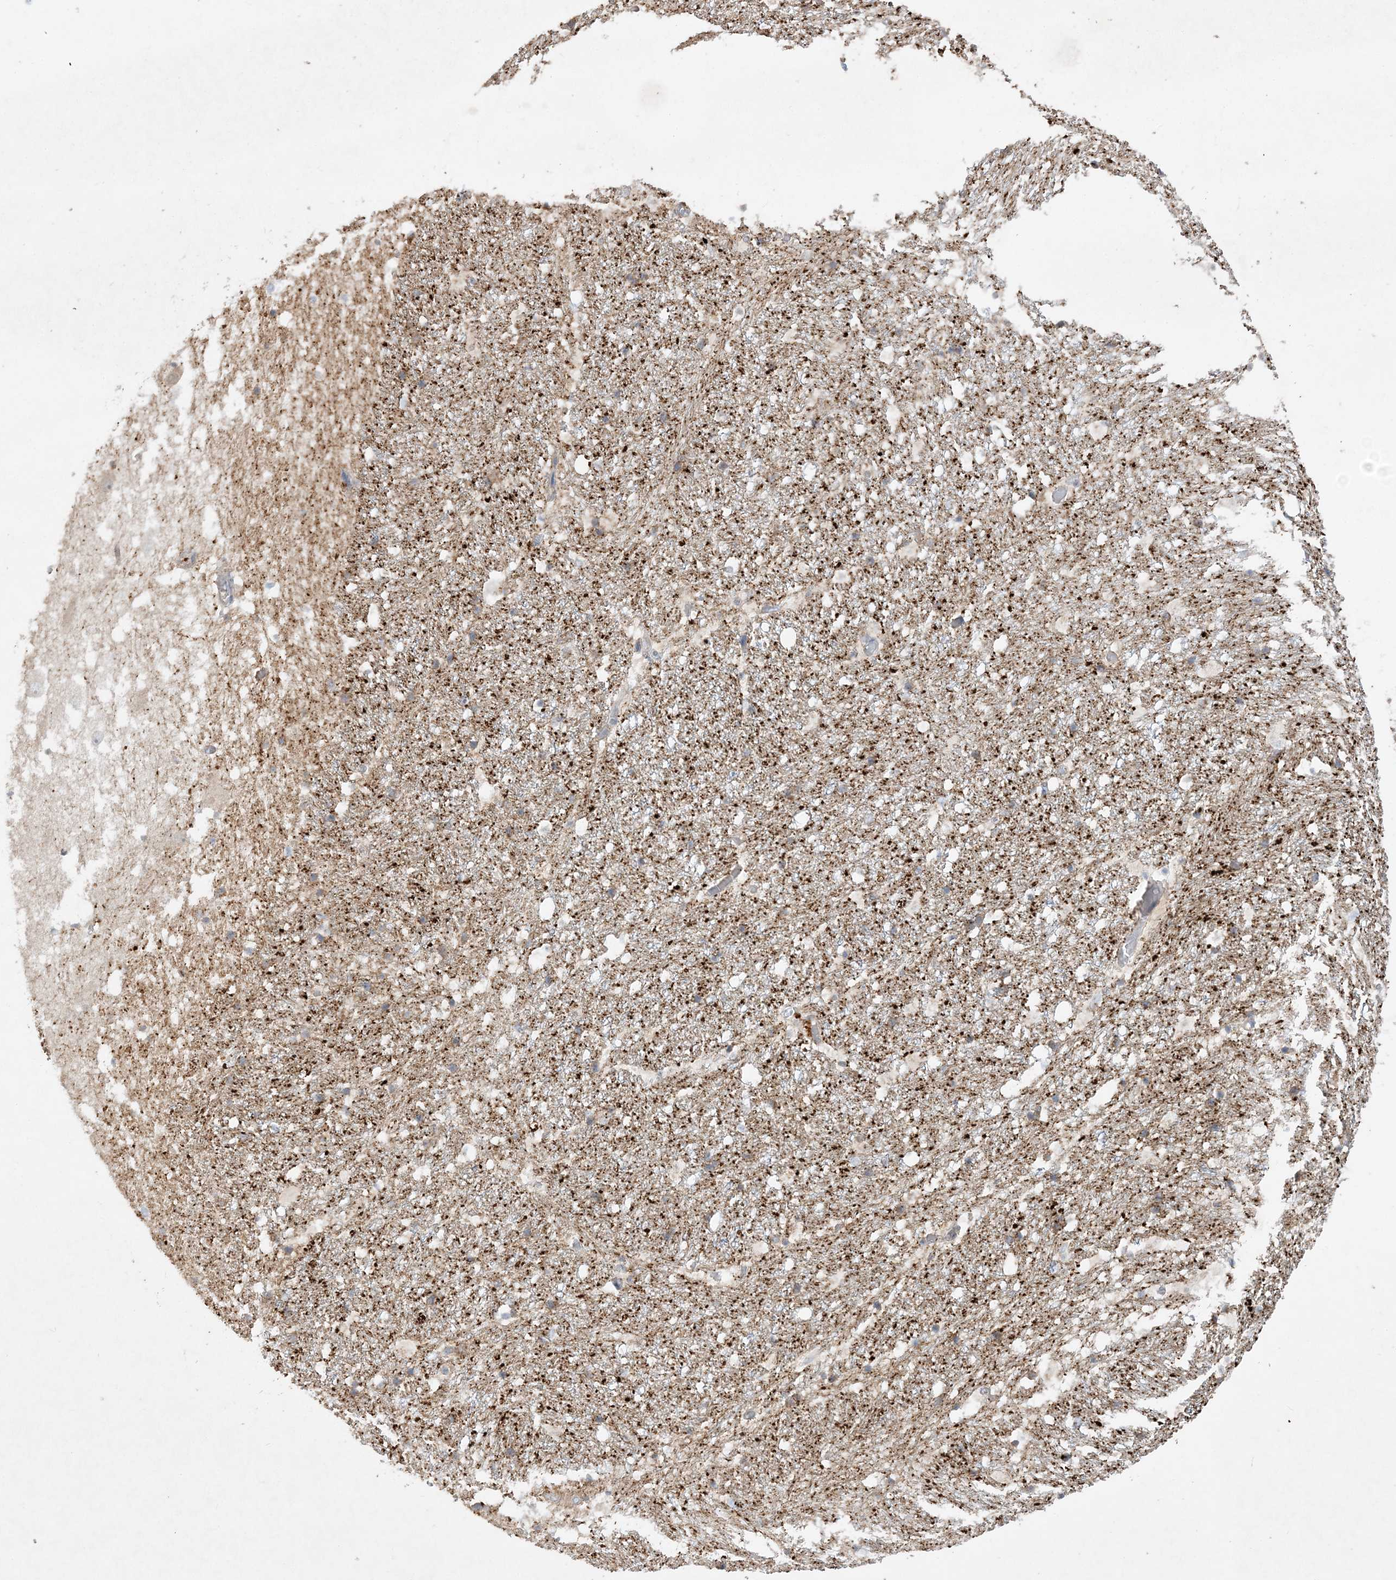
{"staining": {"intensity": "weak", "quantity": "25%-75%", "location": "cytoplasmic/membranous"}, "tissue": "hippocampus", "cell_type": "Glial cells", "image_type": "normal", "snomed": [{"axis": "morphology", "description": "Normal tissue, NOS"}, {"axis": "topography", "description": "Hippocampus"}], "caption": "Protein analysis of benign hippocampus reveals weak cytoplasmic/membranous staining in about 25%-75% of glial cells. (DAB (3,3'-diaminobenzidine) = brown stain, brightfield microscopy at high magnification).", "gene": "ADCK2", "patient": {"sex": "female", "age": 52}}